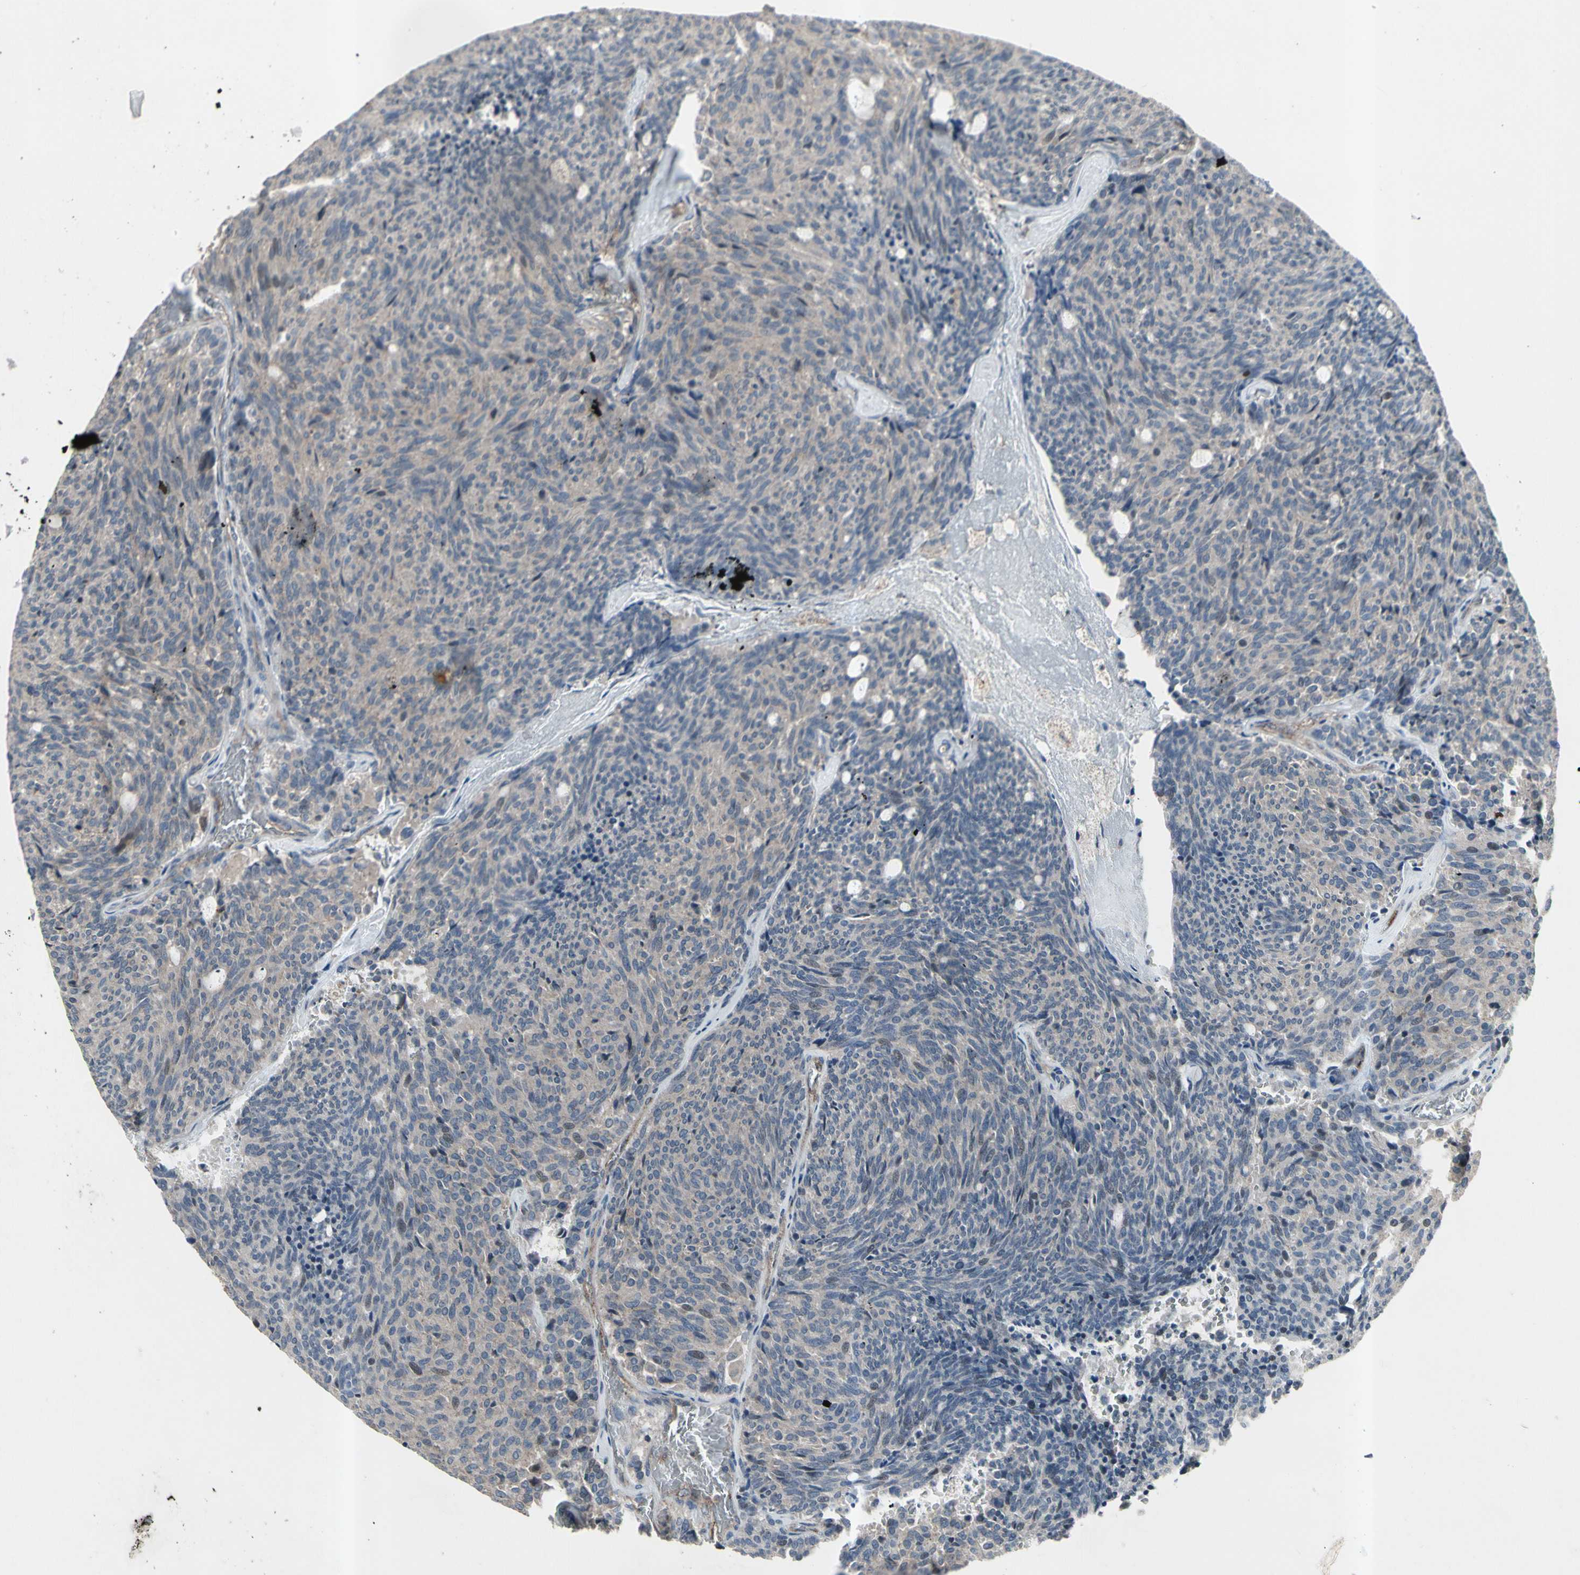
{"staining": {"intensity": "weak", "quantity": "<25%", "location": "cytoplasmic/membranous"}, "tissue": "carcinoid", "cell_type": "Tumor cells", "image_type": "cancer", "snomed": [{"axis": "morphology", "description": "Carcinoid, malignant, NOS"}, {"axis": "topography", "description": "Pancreas"}], "caption": "There is no significant positivity in tumor cells of carcinoid (malignant).", "gene": "NMI", "patient": {"sex": "female", "age": 54}}